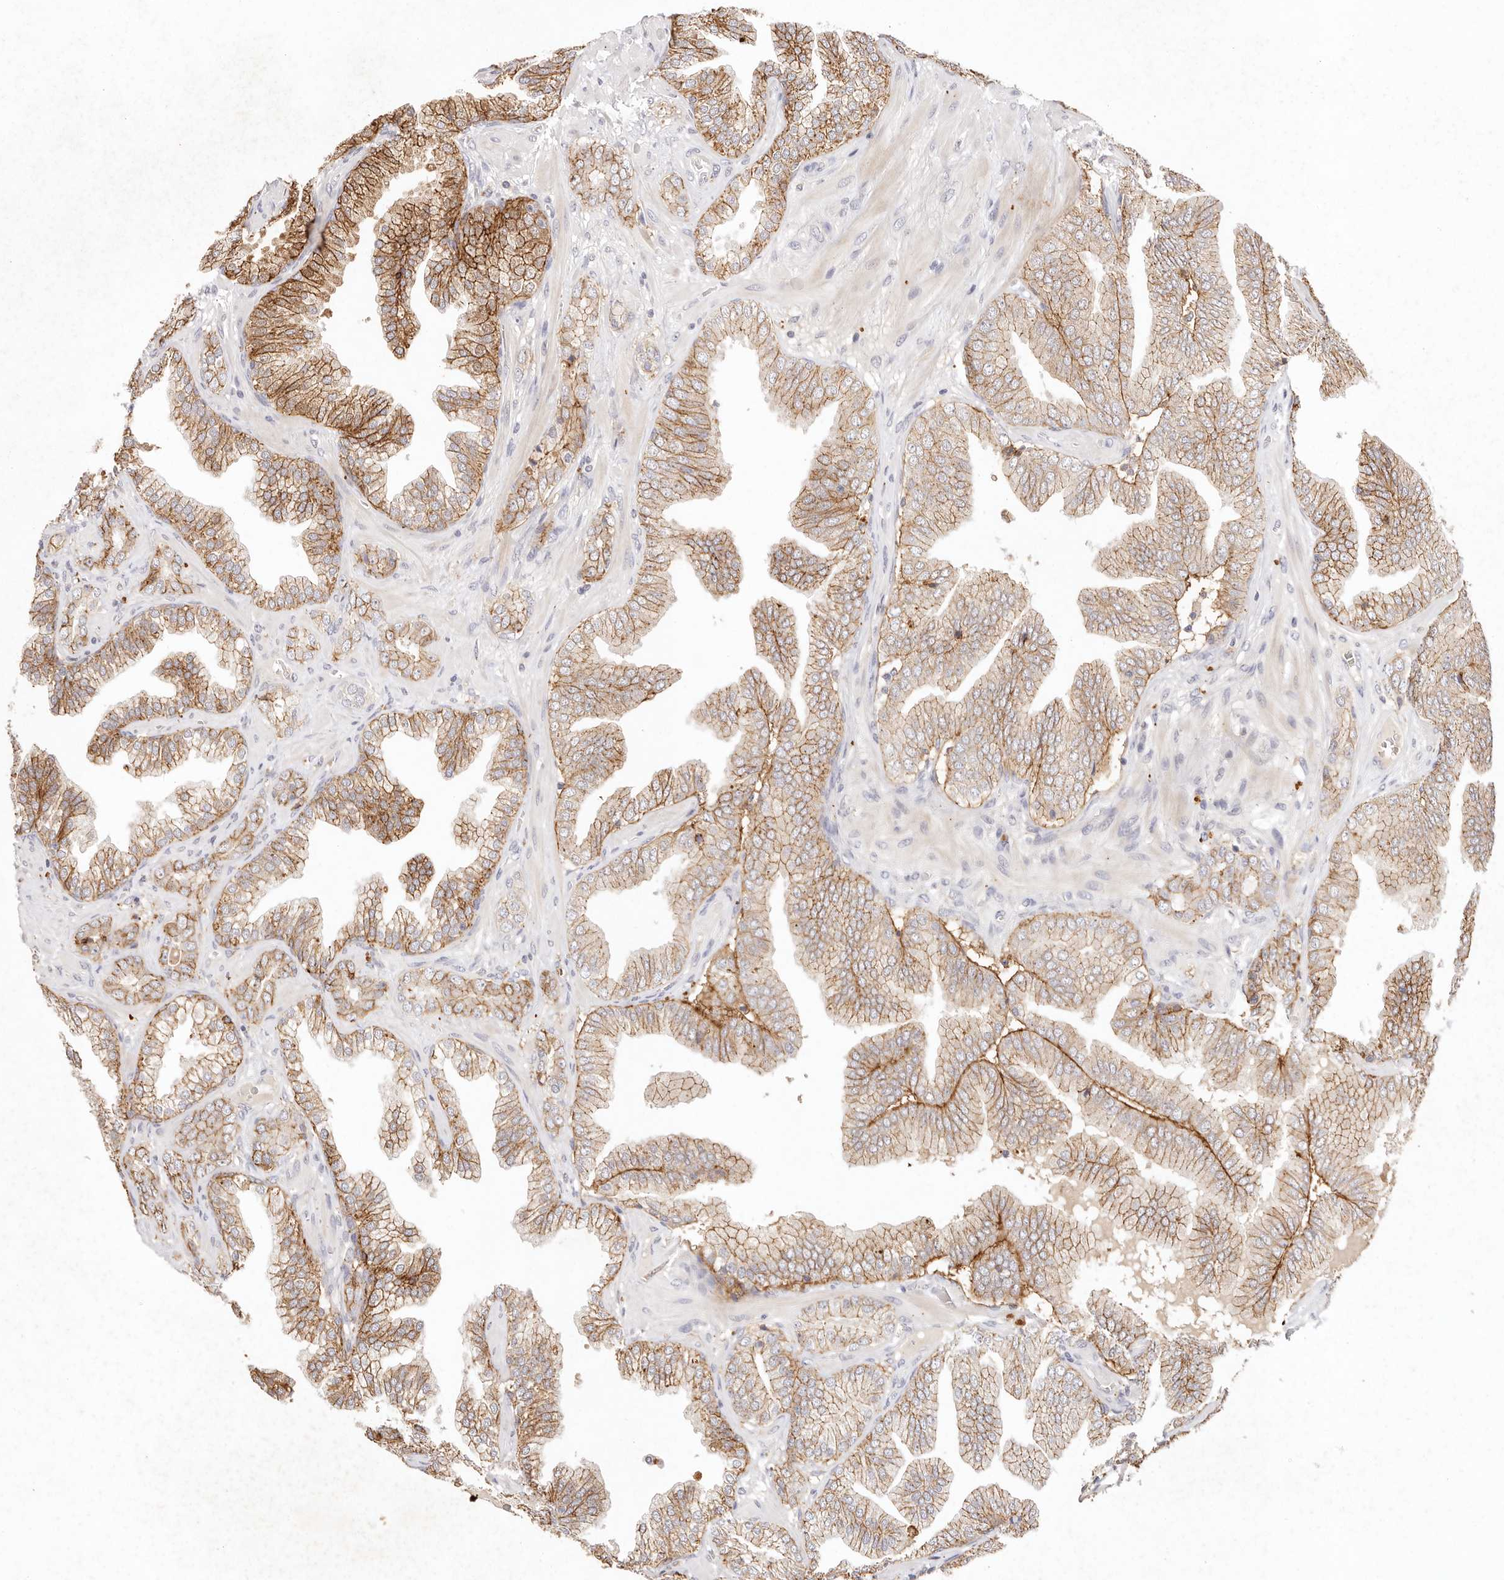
{"staining": {"intensity": "moderate", "quantity": ">75%", "location": "cytoplasmic/membranous"}, "tissue": "prostate cancer", "cell_type": "Tumor cells", "image_type": "cancer", "snomed": [{"axis": "morphology", "description": "Adenocarcinoma, High grade"}, {"axis": "topography", "description": "Prostate"}], "caption": "There is medium levels of moderate cytoplasmic/membranous positivity in tumor cells of prostate high-grade adenocarcinoma, as demonstrated by immunohistochemical staining (brown color).", "gene": "CXADR", "patient": {"sex": "male", "age": 58}}